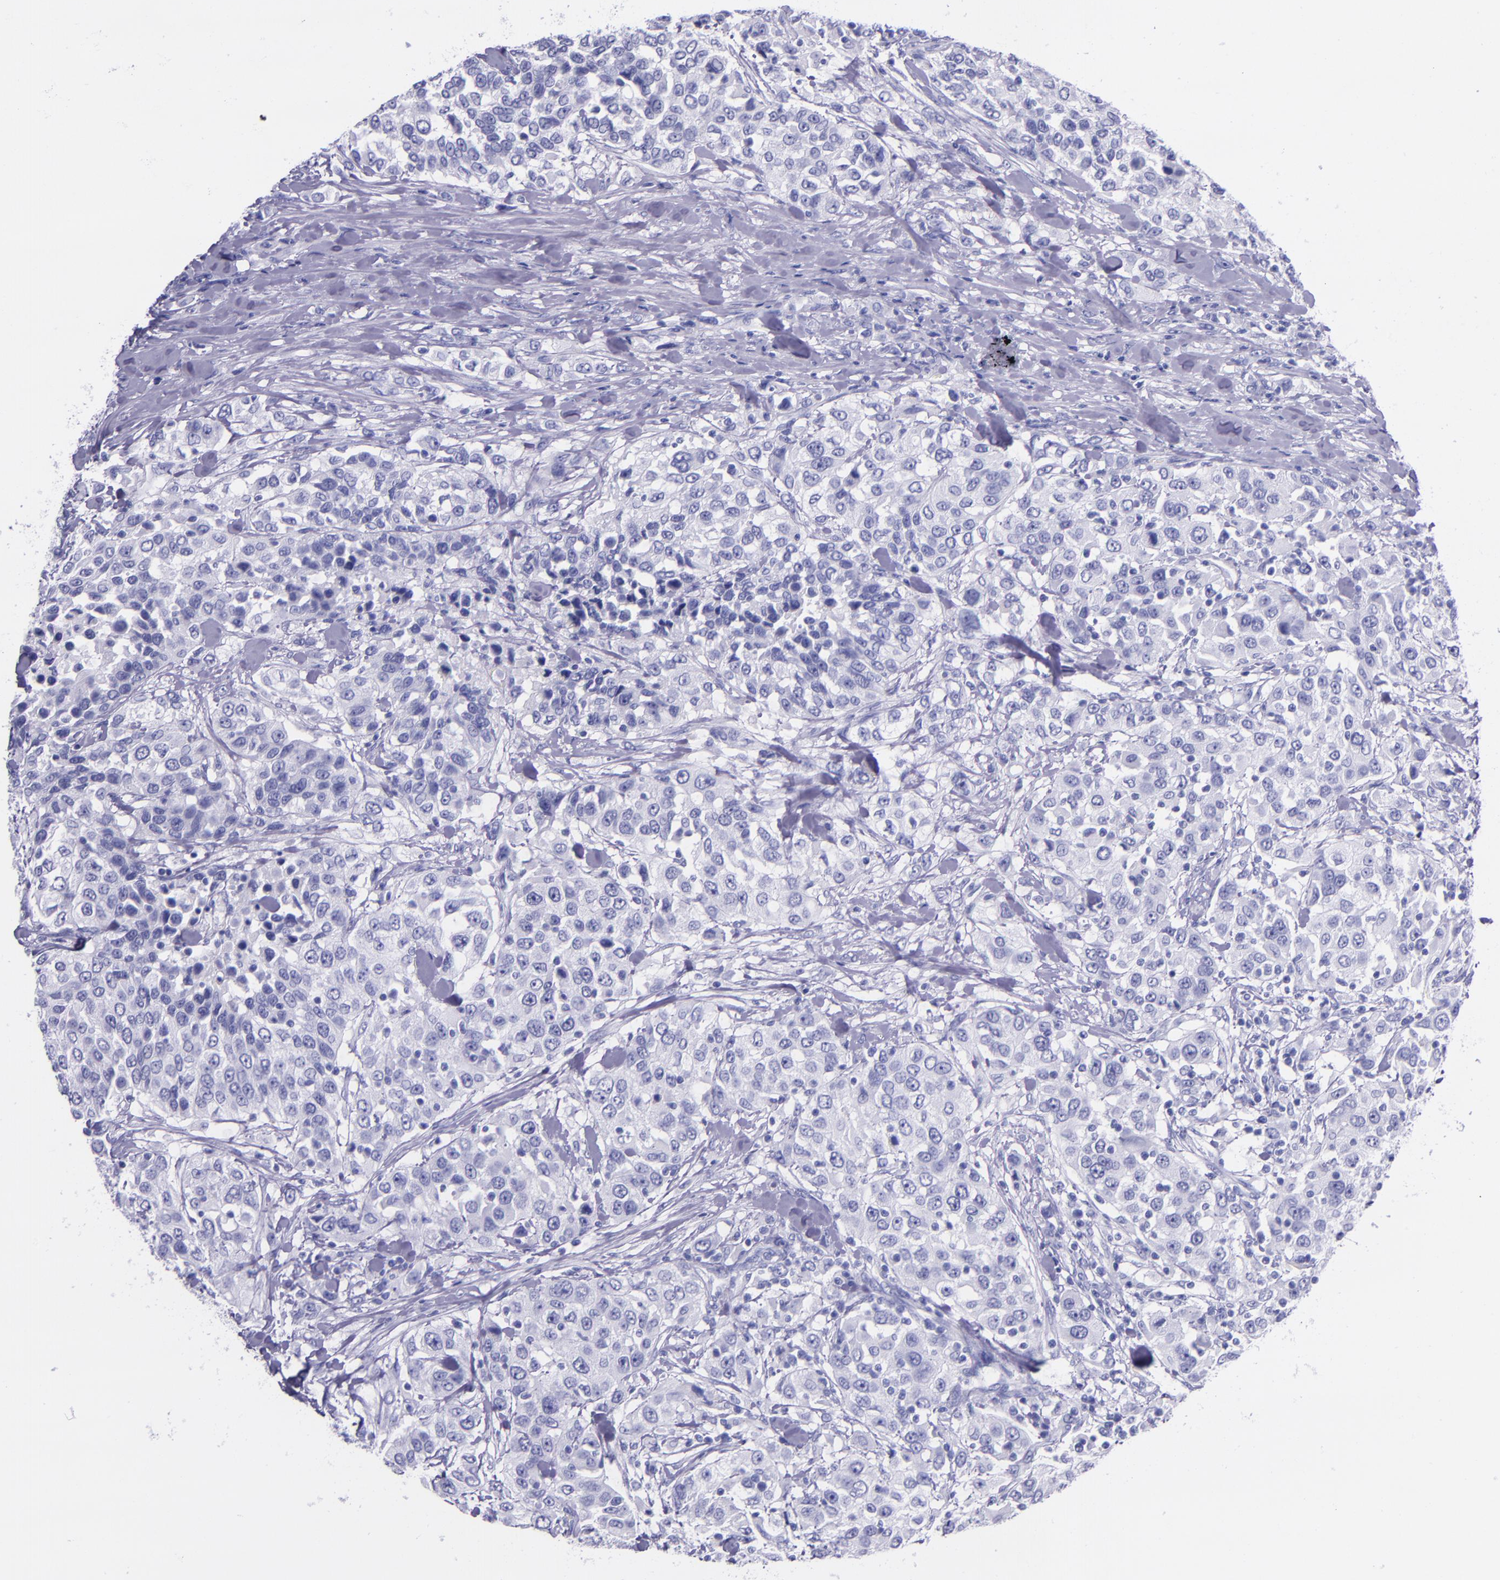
{"staining": {"intensity": "negative", "quantity": "none", "location": "none"}, "tissue": "urothelial cancer", "cell_type": "Tumor cells", "image_type": "cancer", "snomed": [{"axis": "morphology", "description": "Urothelial carcinoma, High grade"}, {"axis": "topography", "description": "Urinary bladder"}], "caption": "High magnification brightfield microscopy of urothelial carcinoma (high-grade) stained with DAB (3,3'-diaminobenzidine) (brown) and counterstained with hematoxylin (blue): tumor cells show no significant staining. (DAB (3,3'-diaminobenzidine) IHC with hematoxylin counter stain).", "gene": "MBP", "patient": {"sex": "female", "age": 80}}